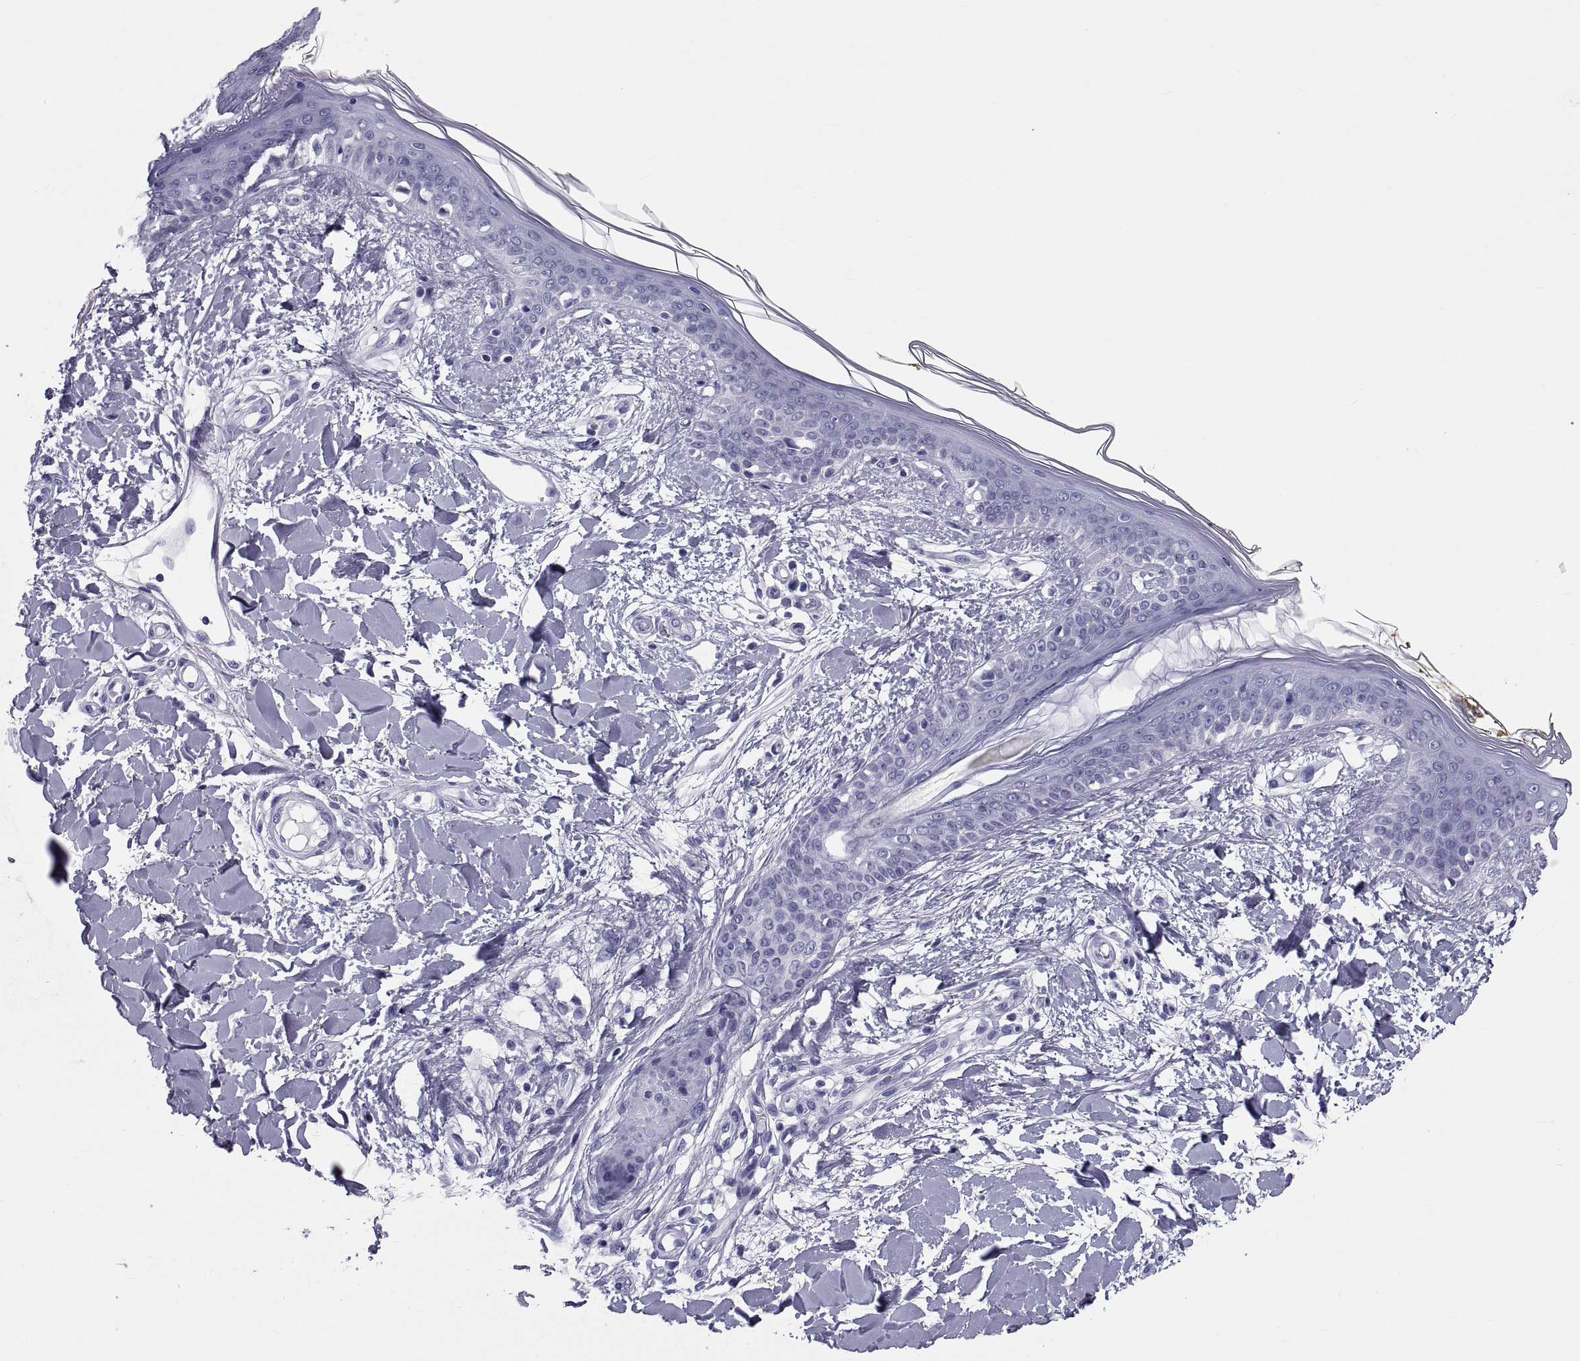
{"staining": {"intensity": "negative", "quantity": "none", "location": "none"}, "tissue": "skin", "cell_type": "Fibroblasts", "image_type": "normal", "snomed": [{"axis": "morphology", "description": "Normal tissue, NOS"}, {"axis": "topography", "description": "Skin"}], "caption": "DAB (3,3'-diaminobenzidine) immunohistochemical staining of unremarkable skin exhibits no significant positivity in fibroblasts.", "gene": "DEFB129", "patient": {"sex": "female", "age": 34}}